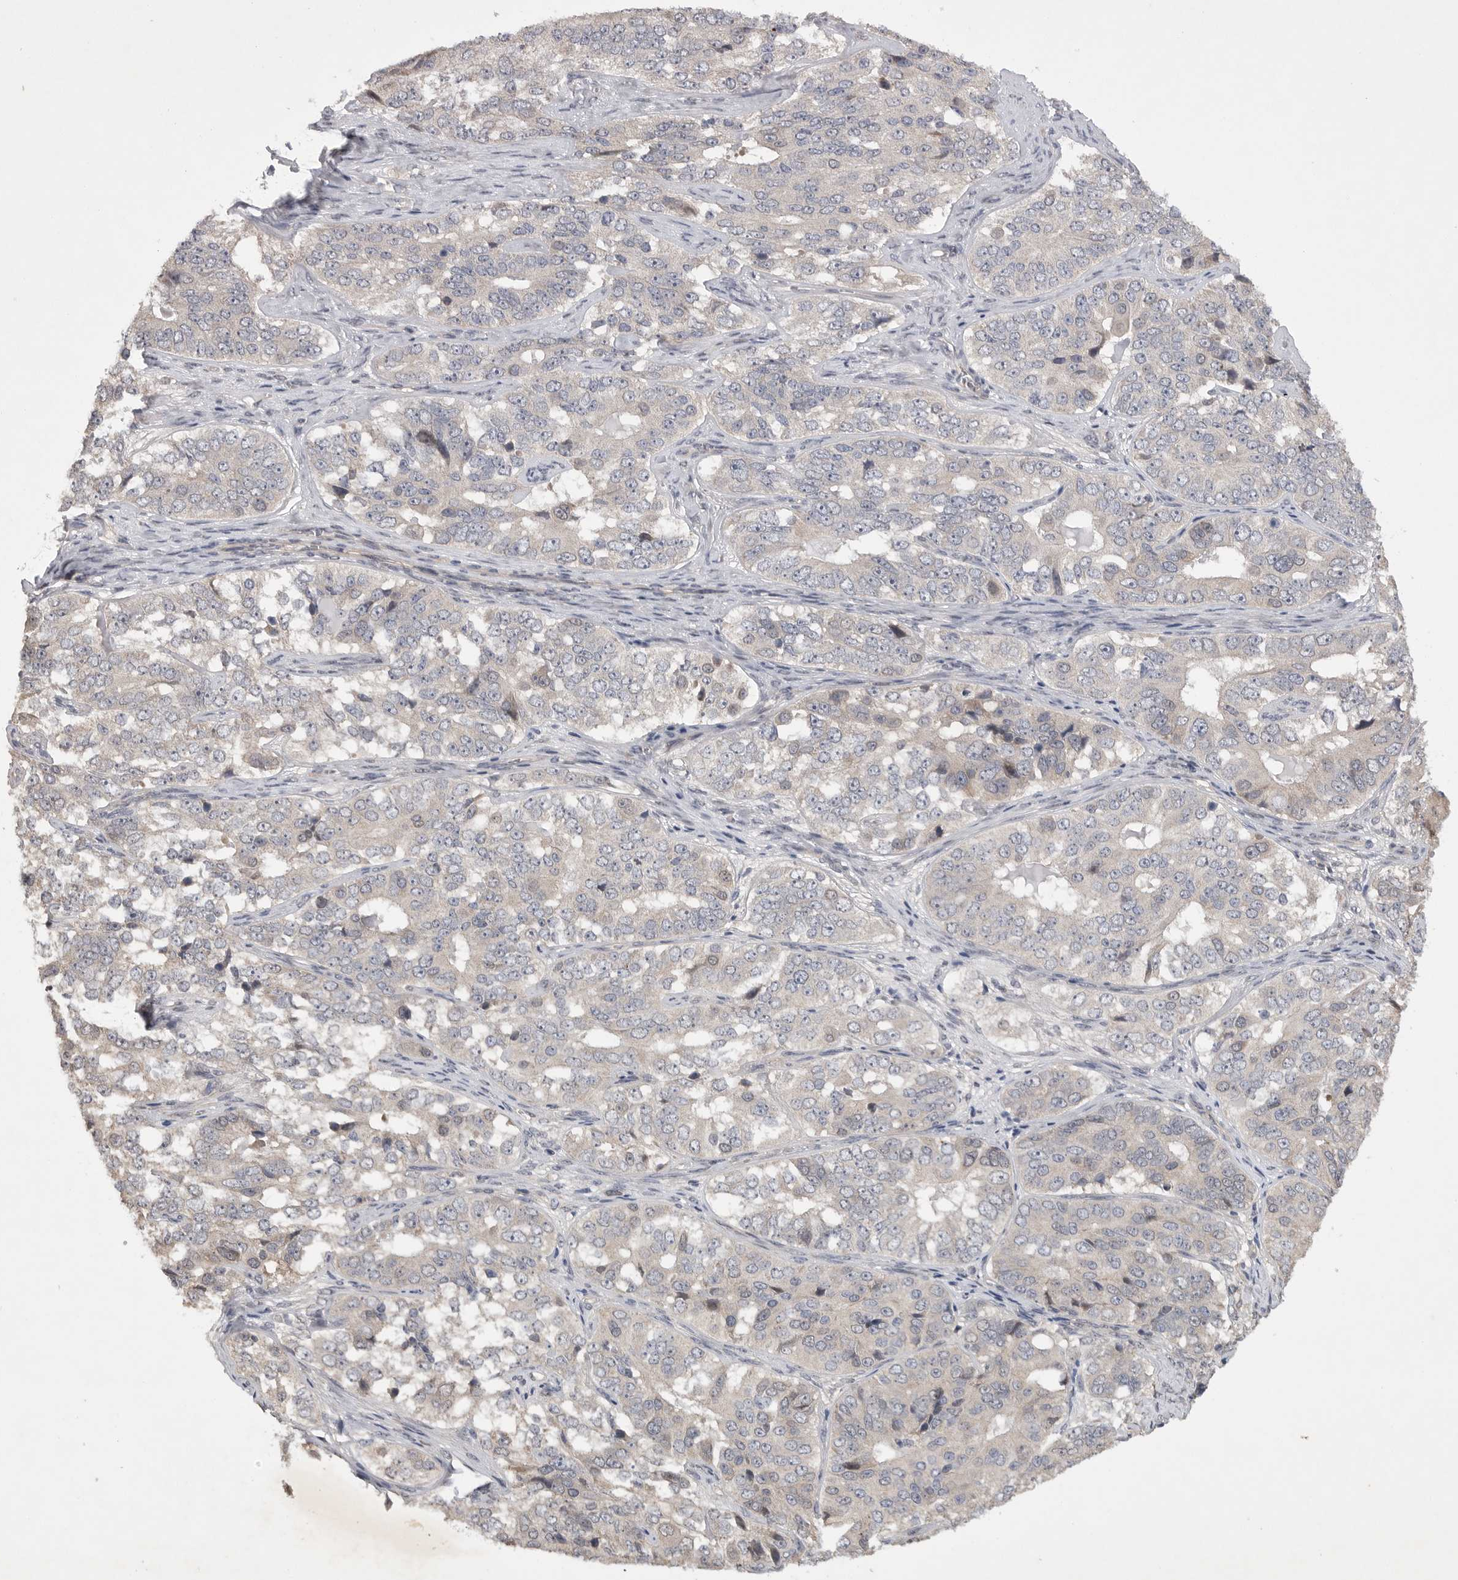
{"staining": {"intensity": "negative", "quantity": "none", "location": "none"}, "tissue": "ovarian cancer", "cell_type": "Tumor cells", "image_type": "cancer", "snomed": [{"axis": "morphology", "description": "Carcinoma, endometroid"}, {"axis": "topography", "description": "Ovary"}], "caption": "A high-resolution histopathology image shows IHC staining of ovarian cancer (endometroid carcinoma), which exhibits no significant expression in tumor cells.", "gene": "EDEM3", "patient": {"sex": "female", "age": 51}}